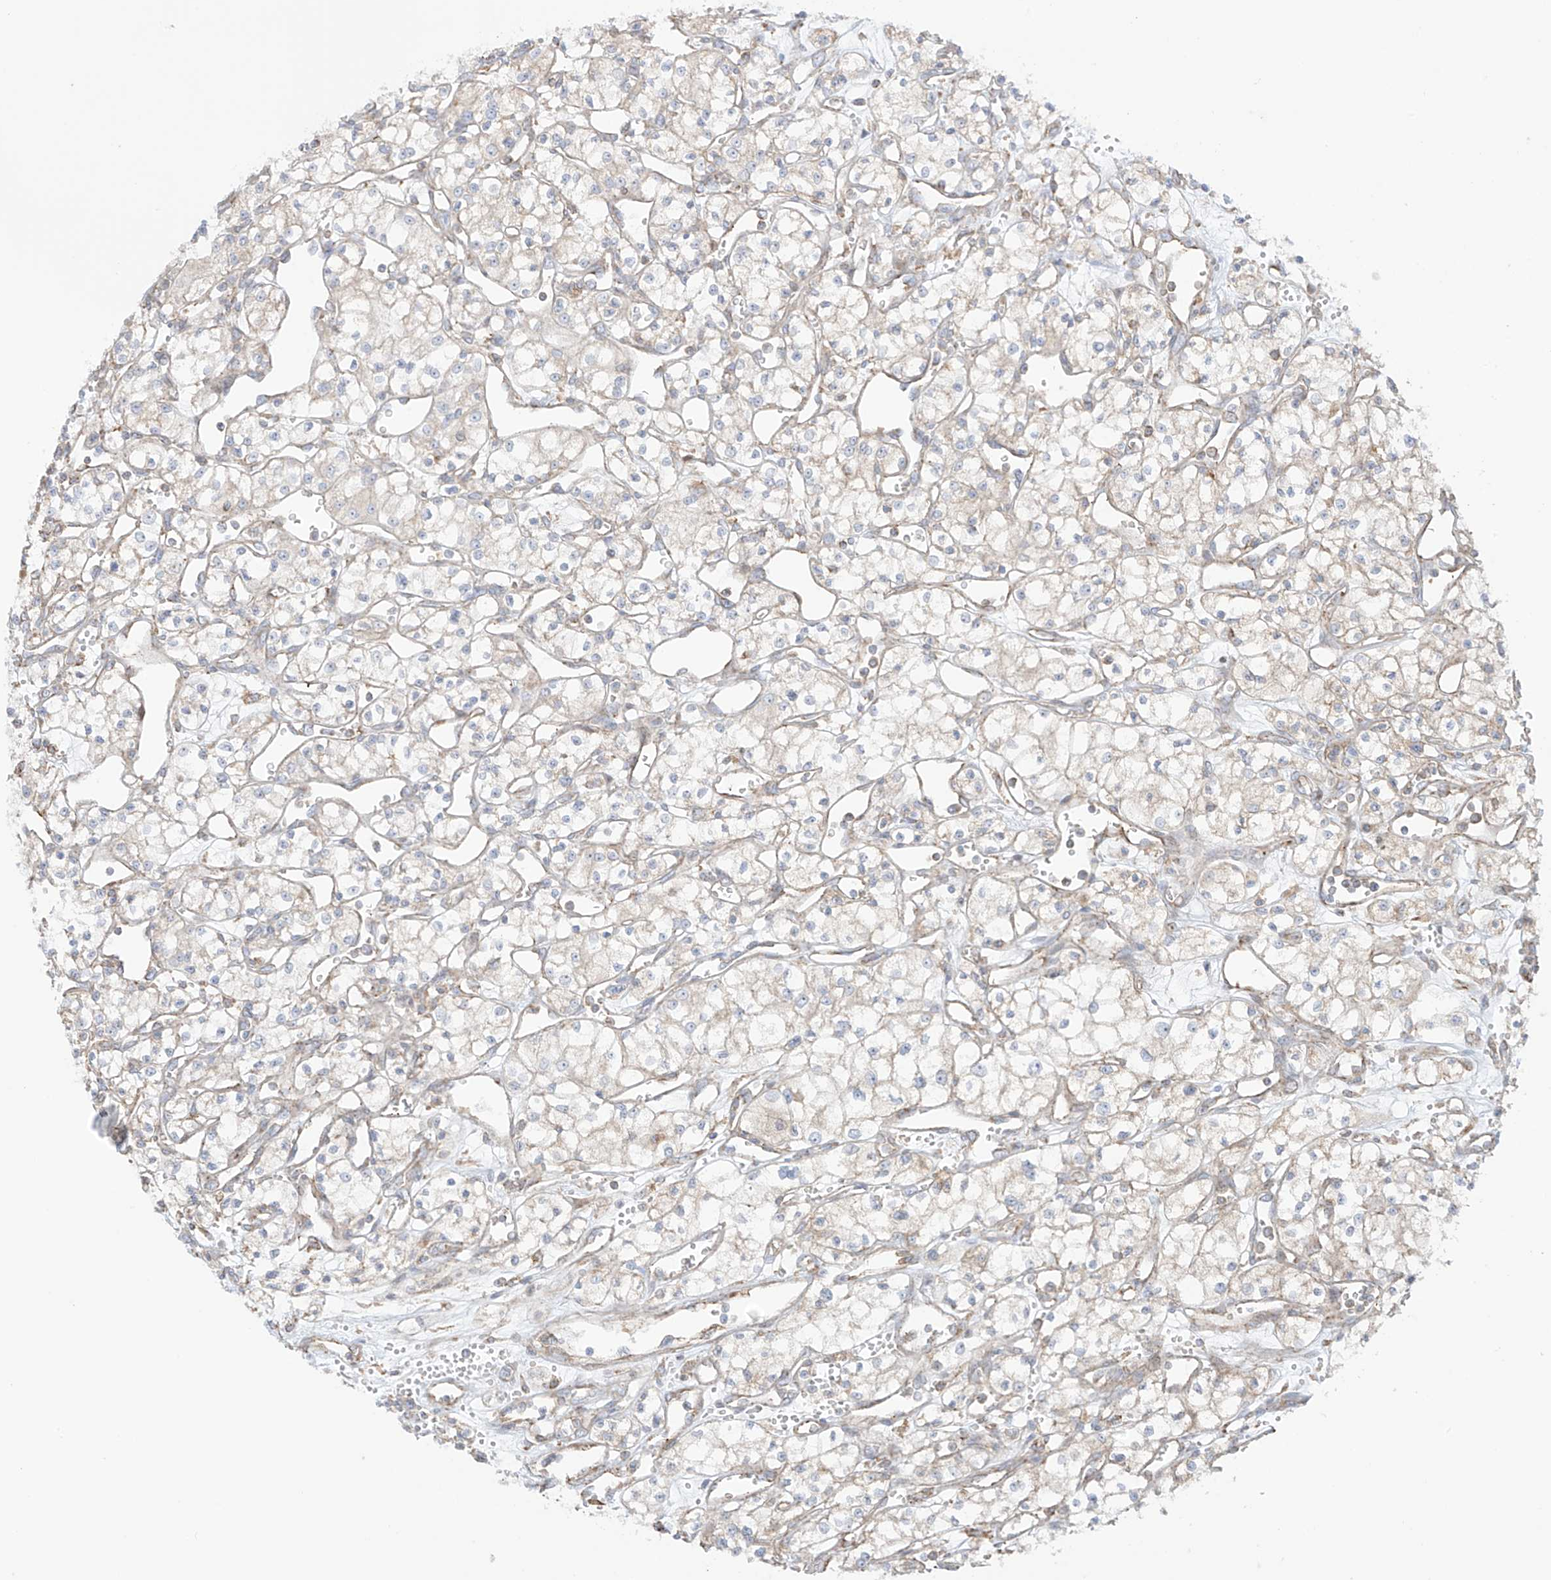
{"staining": {"intensity": "weak", "quantity": ">75%", "location": "cytoplasmic/membranous"}, "tissue": "renal cancer", "cell_type": "Tumor cells", "image_type": "cancer", "snomed": [{"axis": "morphology", "description": "Adenocarcinoma, NOS"}, {"axis": "topography", "description": "Kidney"}], "caption": "A brown stain labels weak cytoplasmic/membranous positivity of a protein in human renal adenocarcinoma tumor cells.", "gene": "XKR3", "patient": {"sex": "male", "age": 59}}